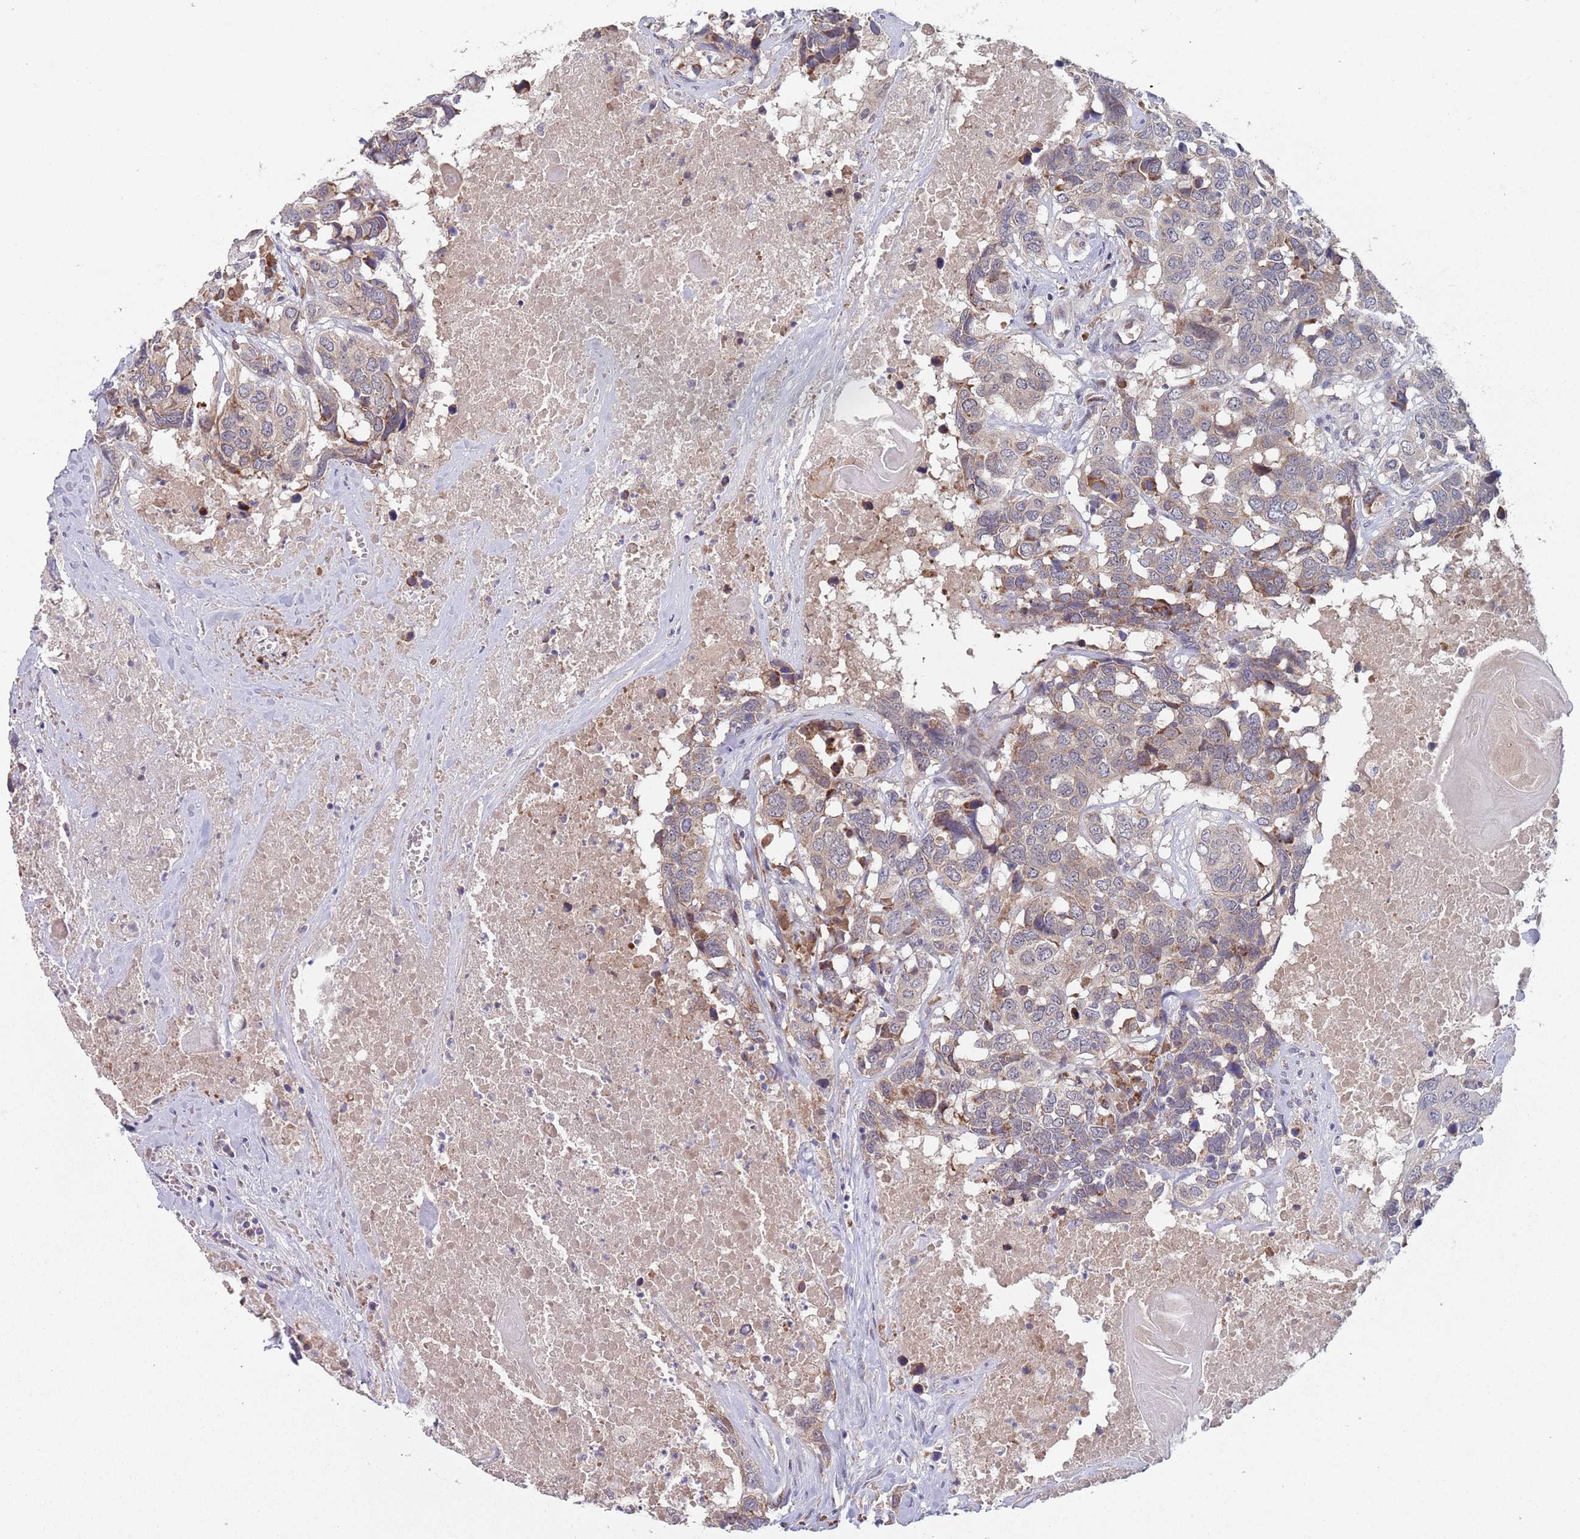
{"staining": {"intensity": "weak", "quantity": "<25%", "location": "cytoplasmic/membranous"}, "tissue": "head and neck cancer", "cell_type": "Tumor cells", "image_type": "cancer", "snomed": [{"axis": "morphology", "description": "Squamous cell carcinoma, NOS"}, {"axis": "topography", "description": "Head-Neck"}], "caption": "A high-resolution image shows immunohistochemistry staining of head and neck squamous cell carcinoma, which shows no significant expression in tumor cells.", "gene": "ZNF140", "patient": {"sex": "male", "age": 66}}